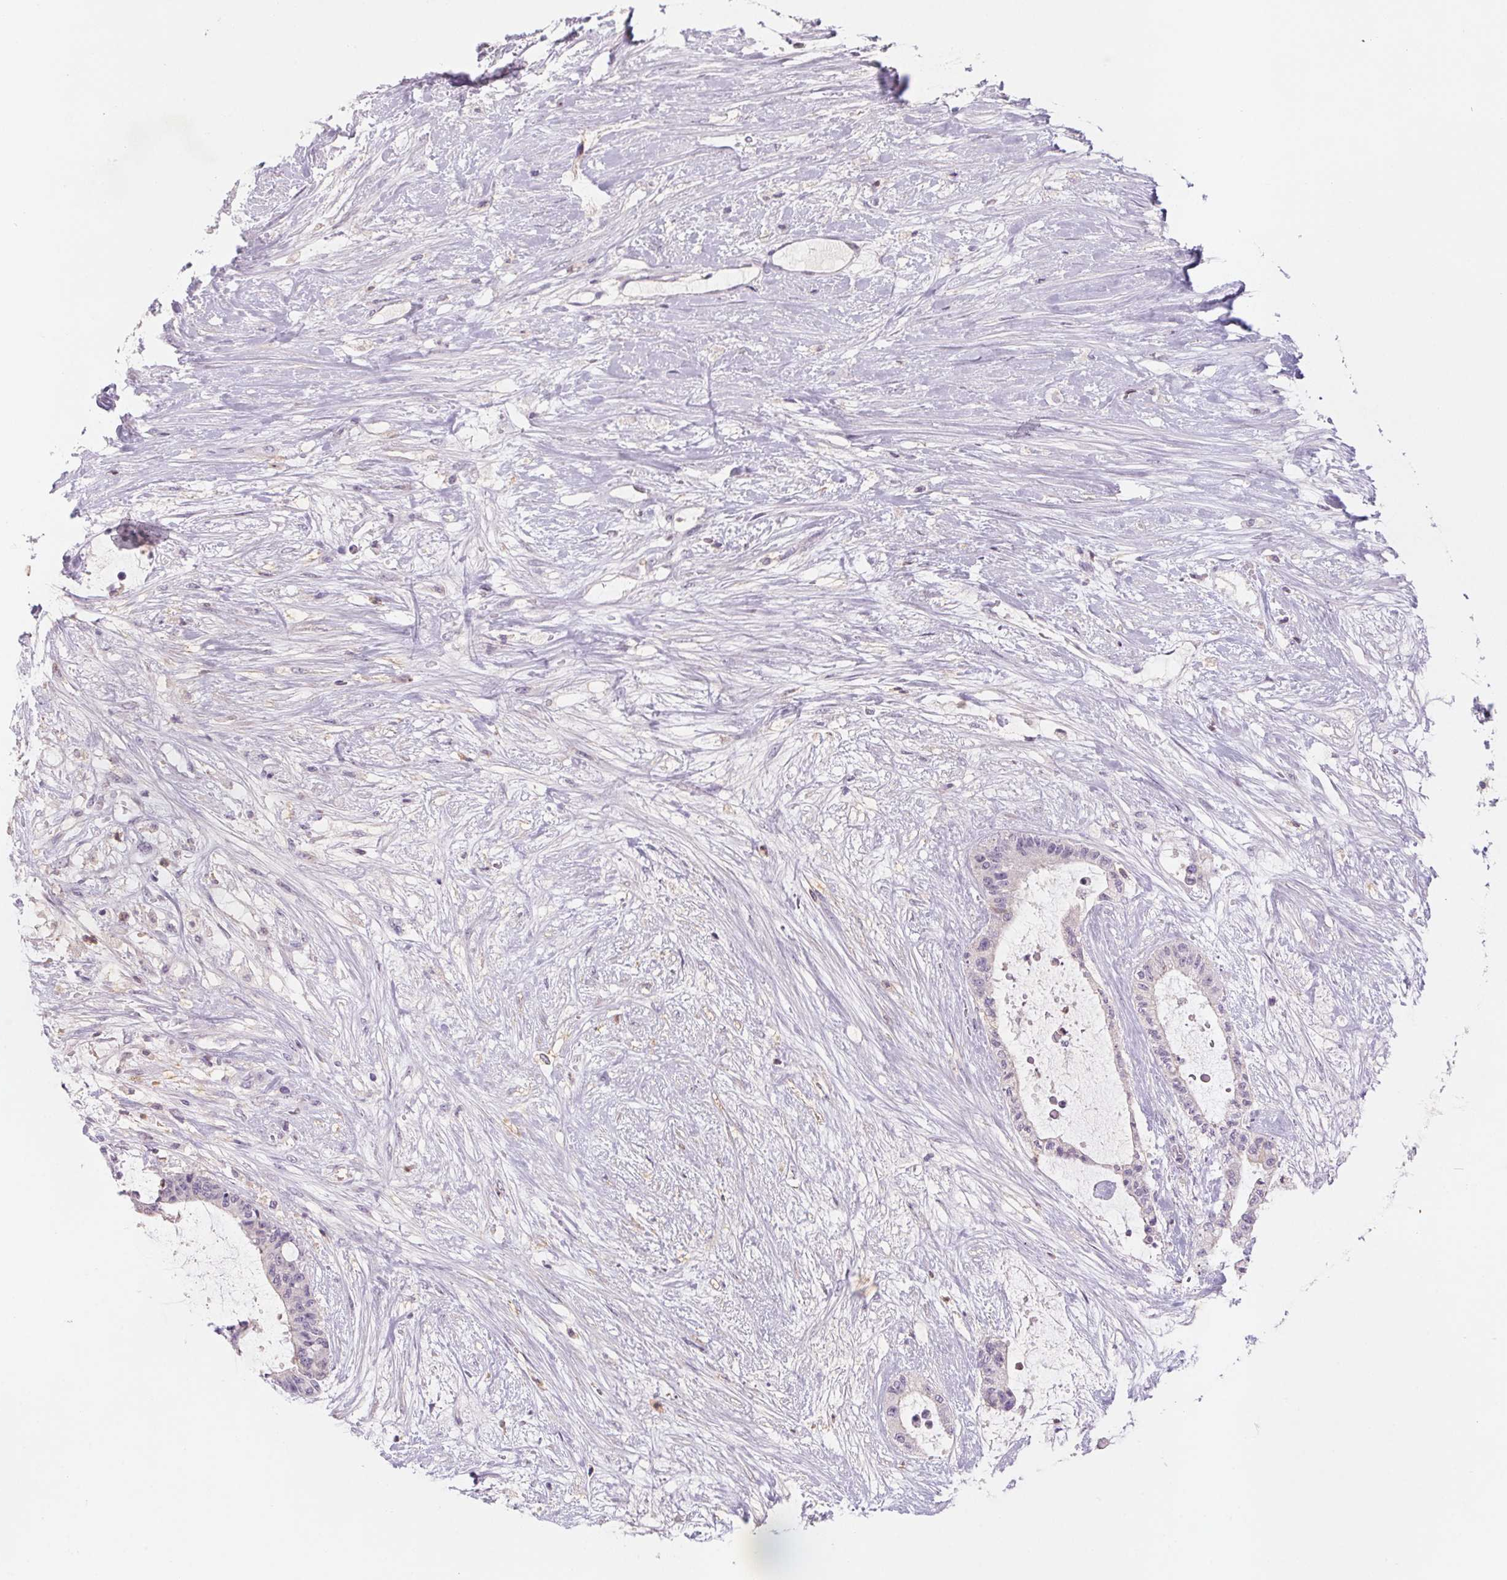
{"staining": {"intensity": "negative", "quantity": "none", "location": "none"}, "tissue": "liver cancer", "cell_type": "Tumor cells", "image_type": "cancer", "snomed": [{"axis": "morphology", "description": "Normal tissue, NOS"}, {"axis": "morphology", "description": "Cholangiocarcinoma"}, {"axis": "topography", "description": "Liver"}, {"axis": "topography", "description": "Peripheral nerve tissue"}], "caption": "This is an IHC histopathology image of liver cancer (cholangiocarcinoma). There is no staining in tumor cells.", "gene": "KIF26A", "patient": {"sex": "female", "age": 73}}